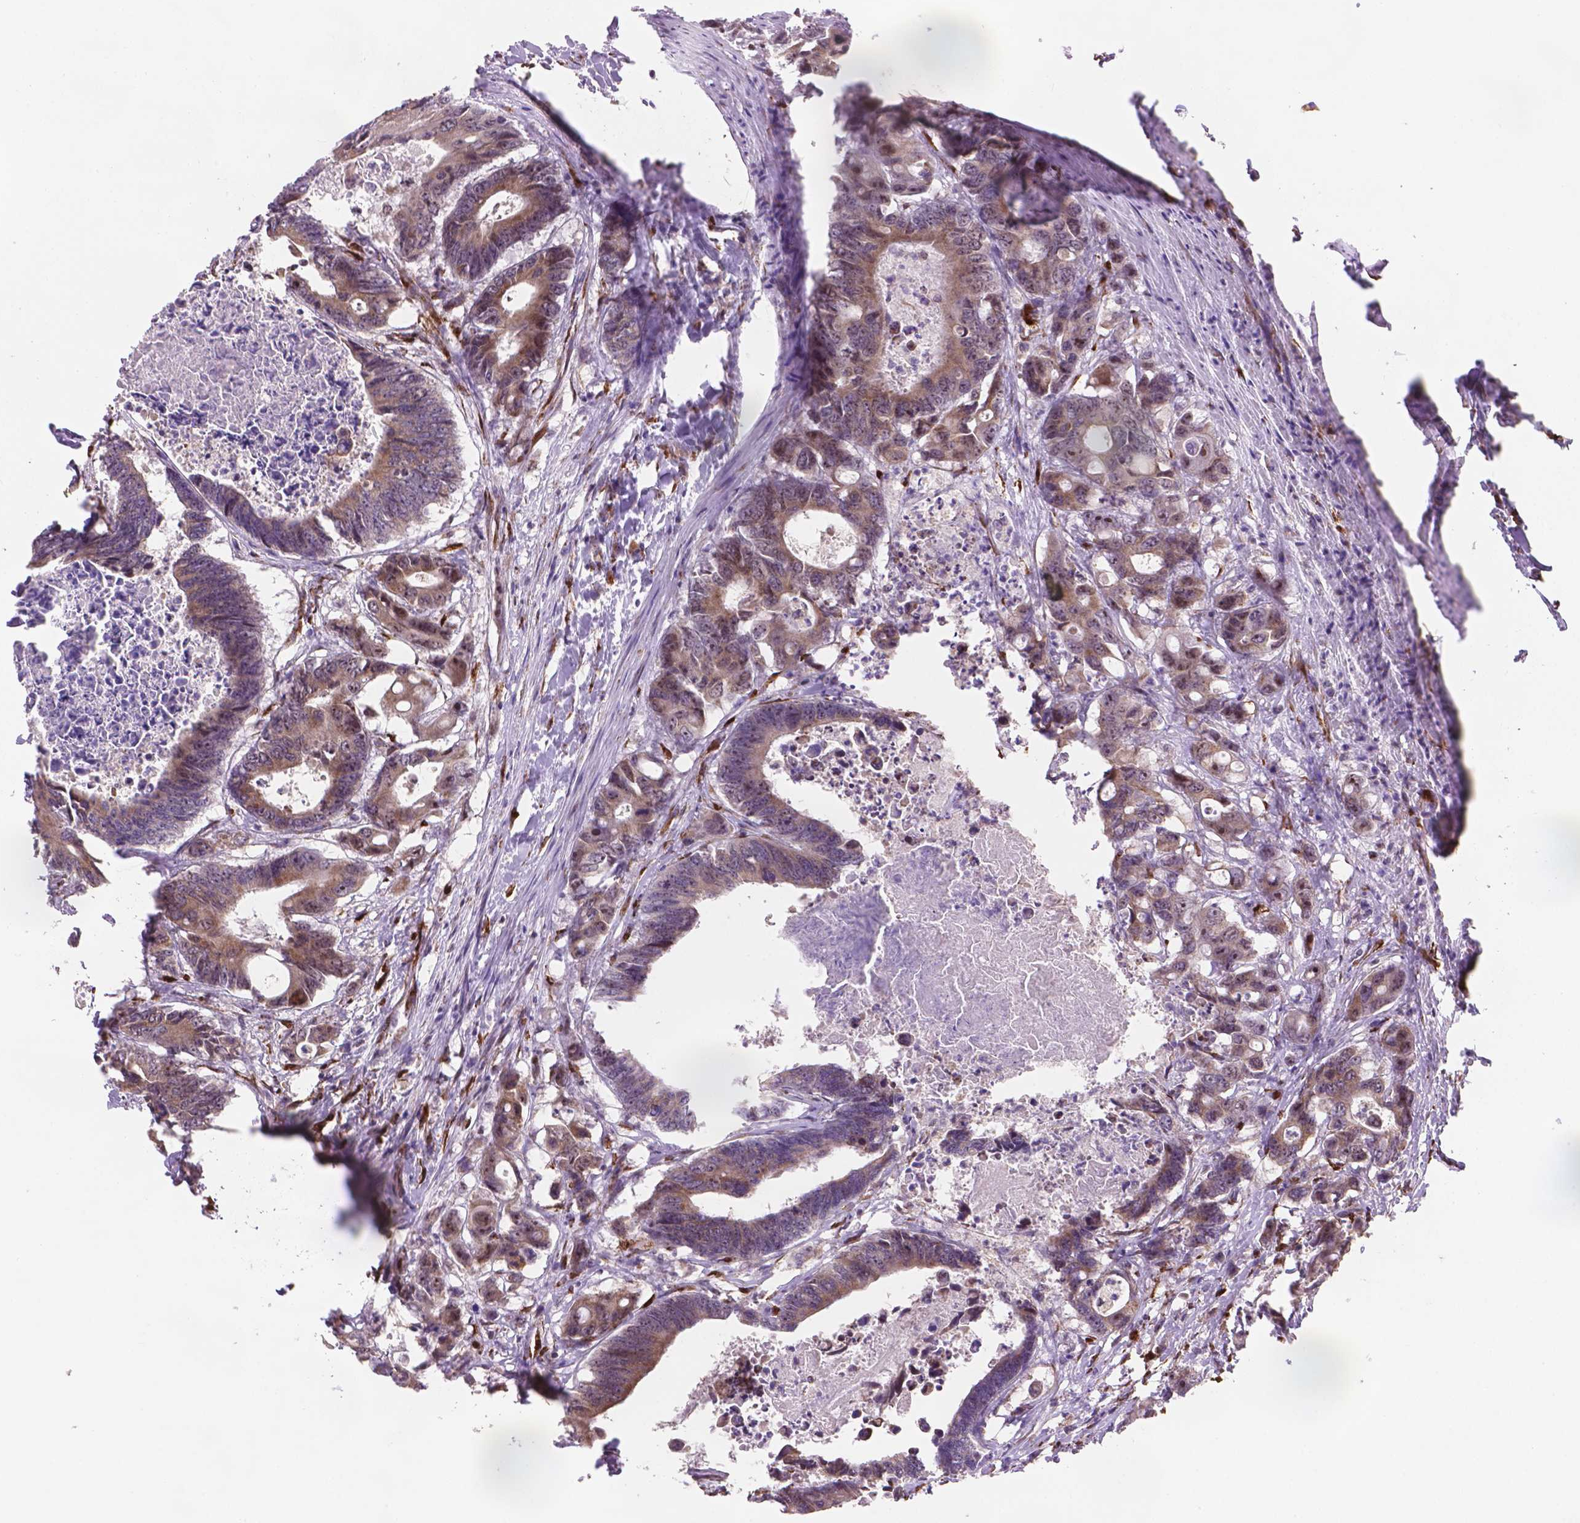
{"staining": {"intensity": "weak", "quantity": ">75%", "location": "cytoplasmic/membranous"}, "tissue": "colorectal cancer", "cell_type": "Tumor cells", "image_type": "cancer", "snomed": [{"axis": "morphology", "description": "Adenocarcinoma, NOS"}, {"axis": "topography", "description": "Rectum"}], "caption": "Colorectal cancer (adenocarcinoma) stained for a protein (brown) exhibits weak cytoplasmic/membranous positive expression in approximately >75% of tumor cells.", "gene": "FNIP1", "patient": {"sex": "male", "age": 54}}